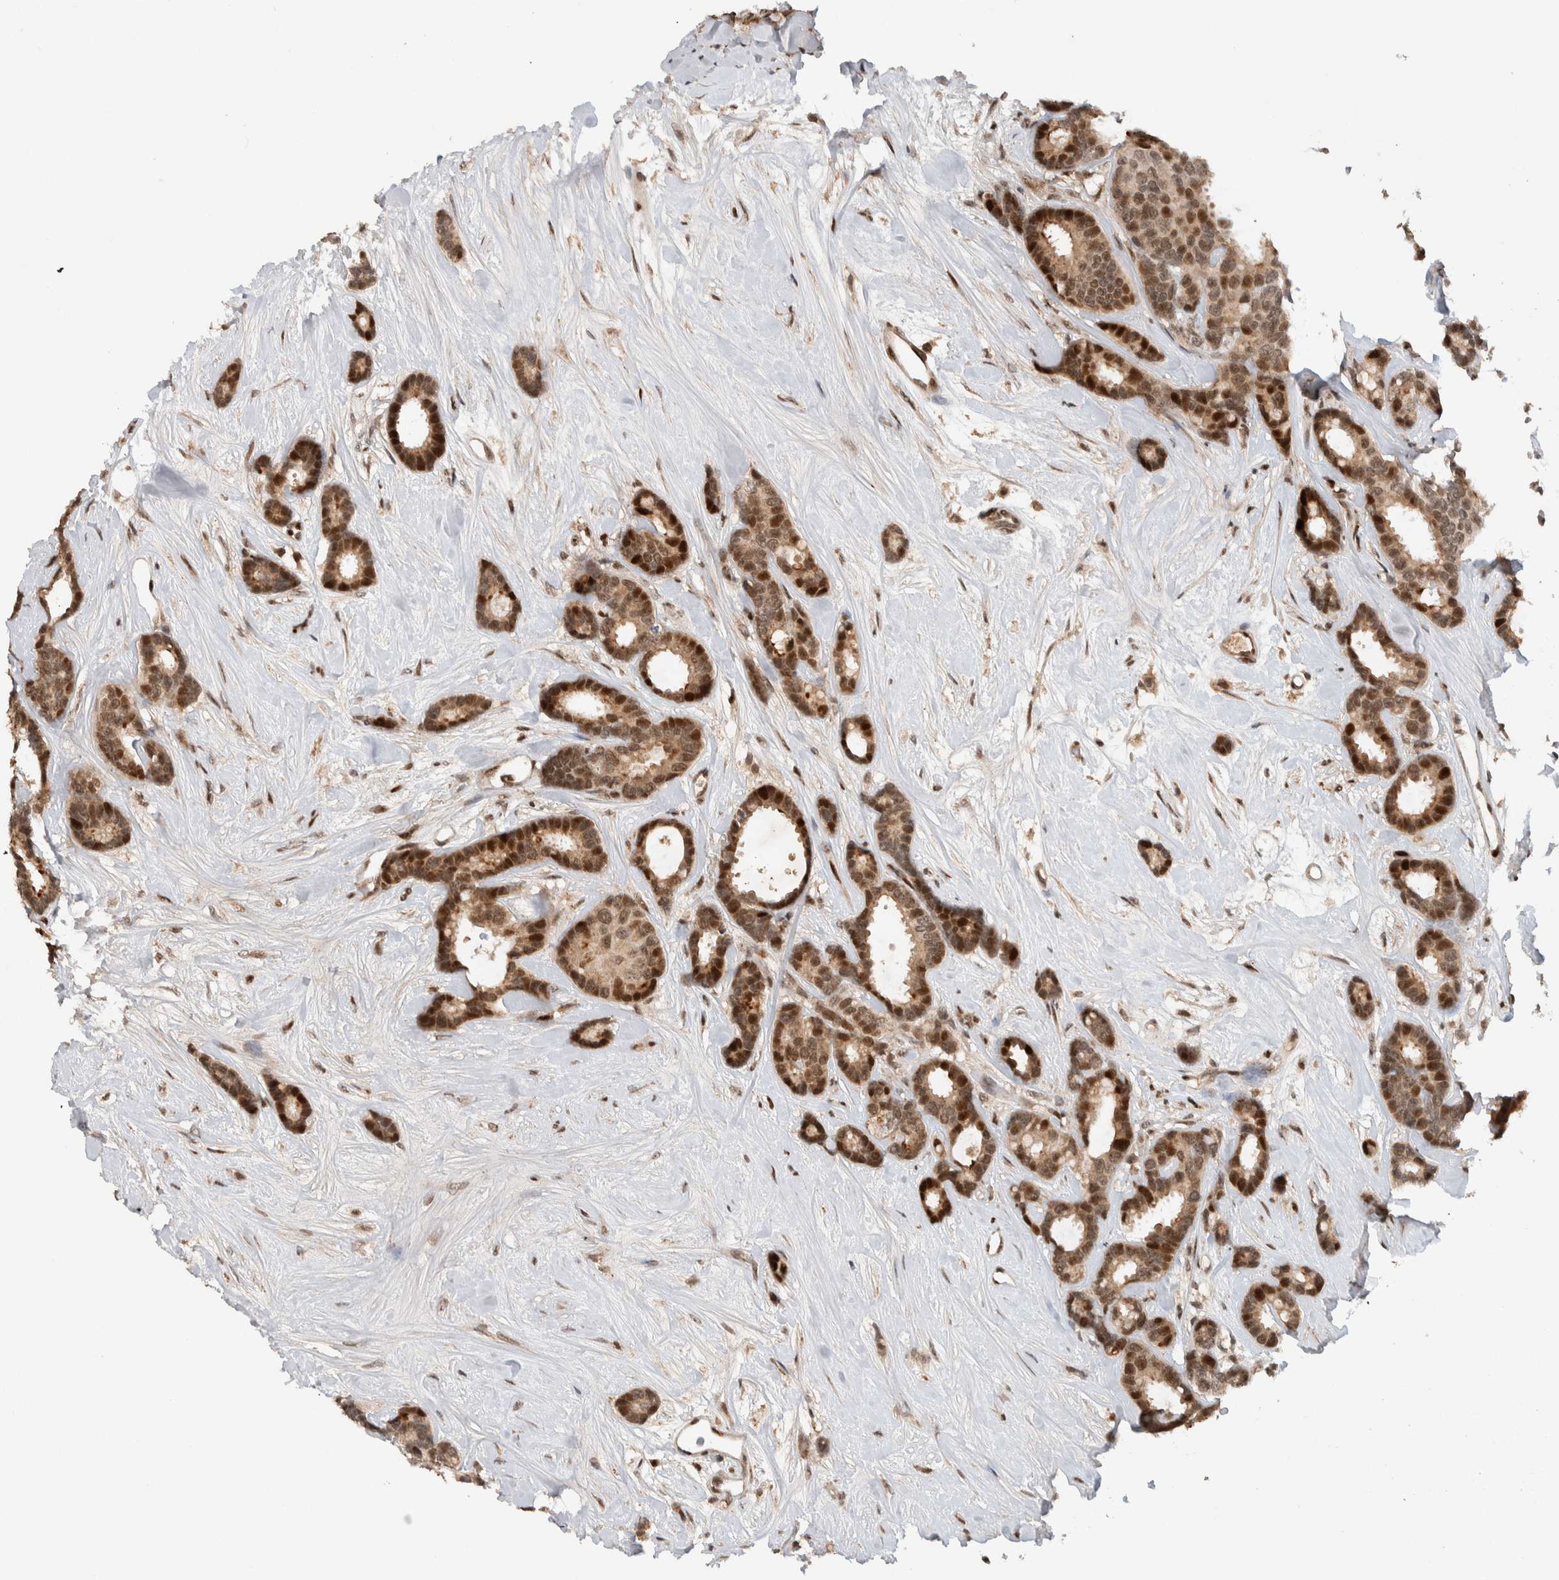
{"staining": {"intensity": "moderate", "quantity": ">75%", "location": "nuclear"}, "tissue": "breast cancer", "cell_type": "Tumor cells", "image_type": "cancer", "snomed": [{"axis": "morphology", "description": "Duct carcinoma"}, {"axis": "topography", "description": "Breast"}], "caption": "A medium amount of moderate nuclear staining is appreciated in approximately >75% of tumor cells in breast cancer (intraductal carcinoma) tissue.", "gene": "ZNF521", "patient": {"sex": "female", "age": 87}}